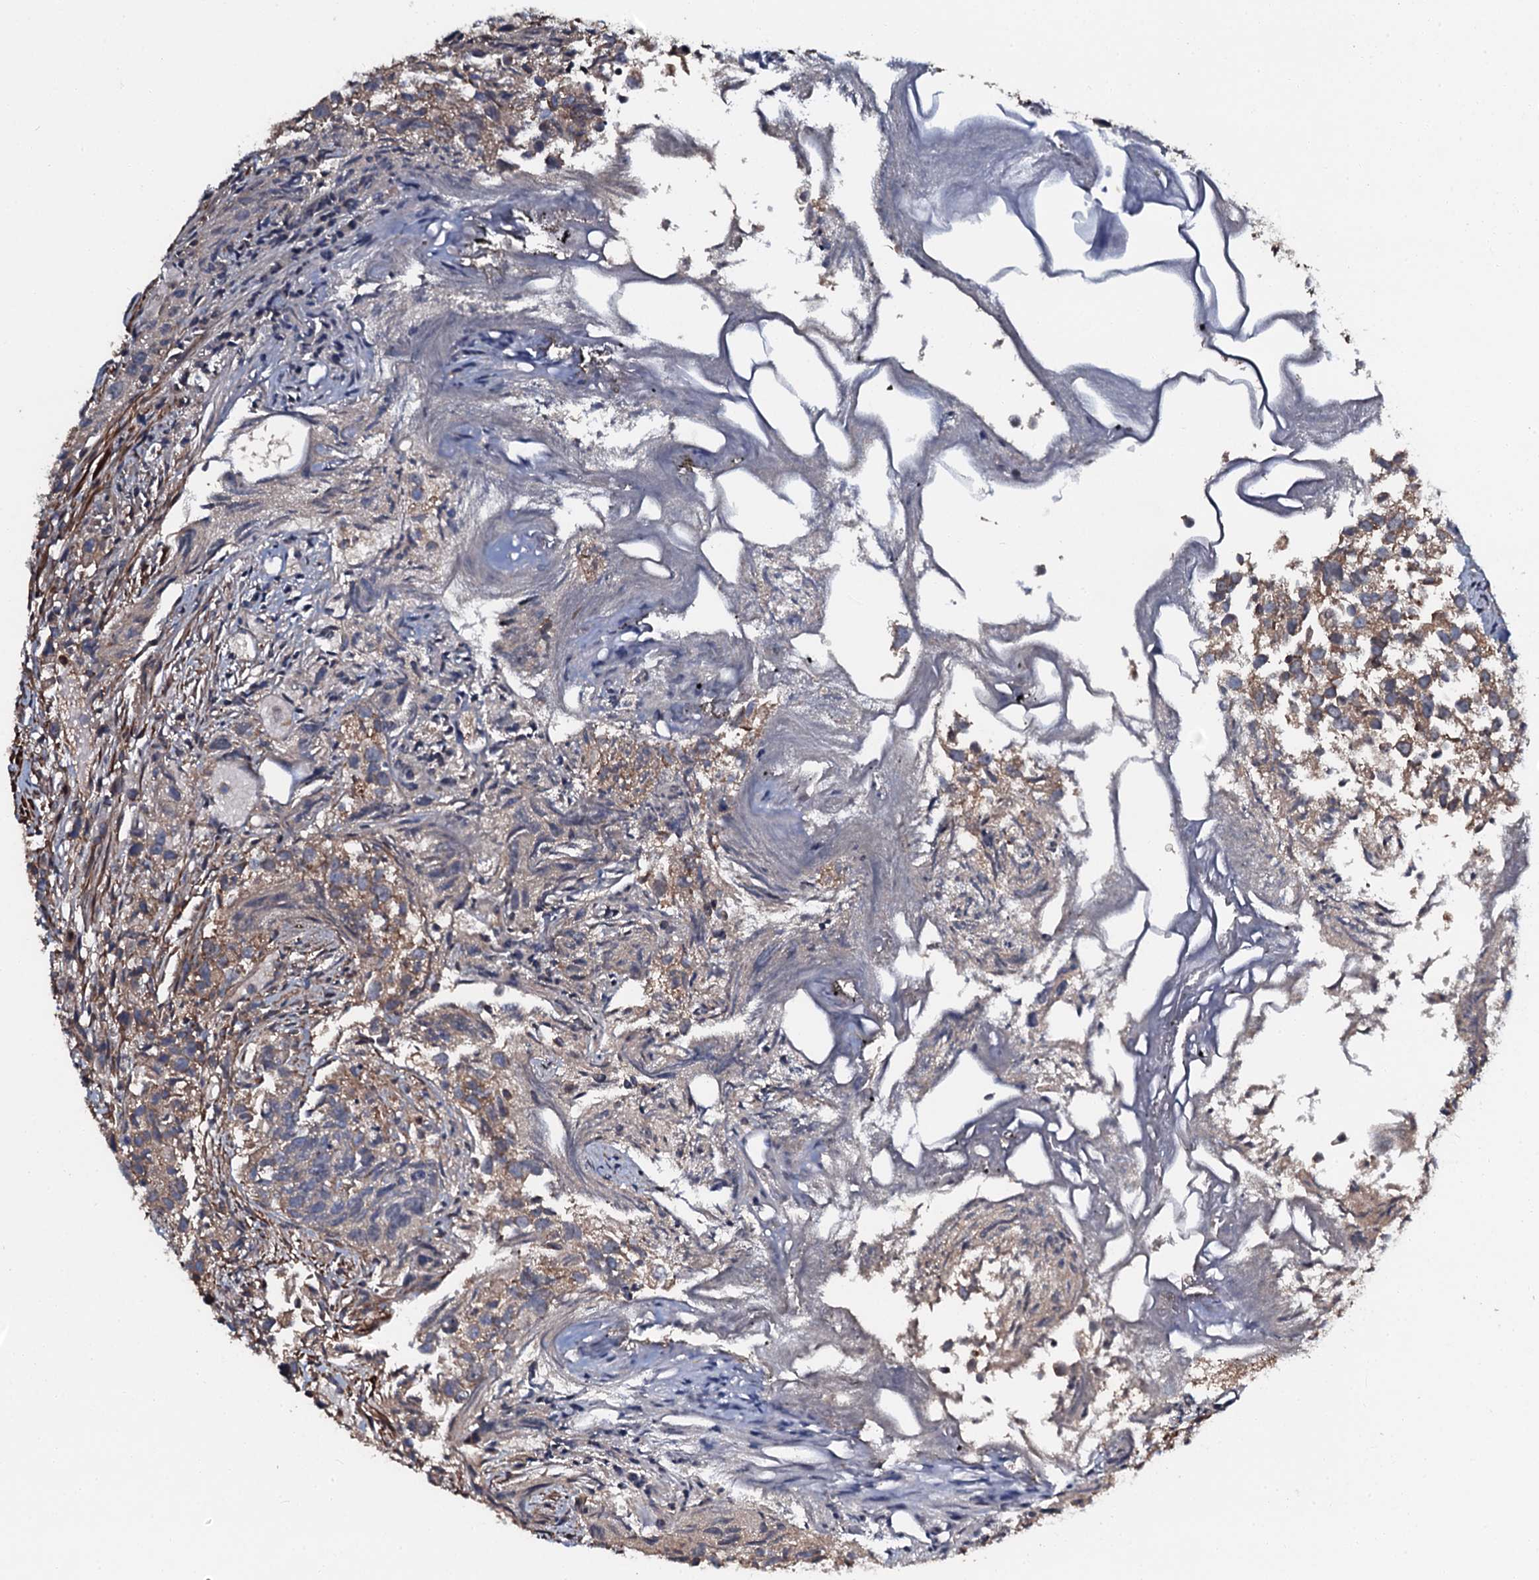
{"staining": {"intensity": "weak", "quantity": "25%-75%", "location": "cytoplasmic/membranous"}, "tissue": "urothelial cancer", "cell_type": "Tumor cells", "image_type": "cancer", "snomed": [{"axis": "morphology", "description": "Urothelial carcinoma, High grade"}, {"axis": "topography", "description": "Urinary bladder"}], "caption": "High-grade urothelial carcinoma stained with a protein marker displays weak staining in tumor cells.", "gene": "N4BP1", "patient": {"sex": "female", "age": 75}}